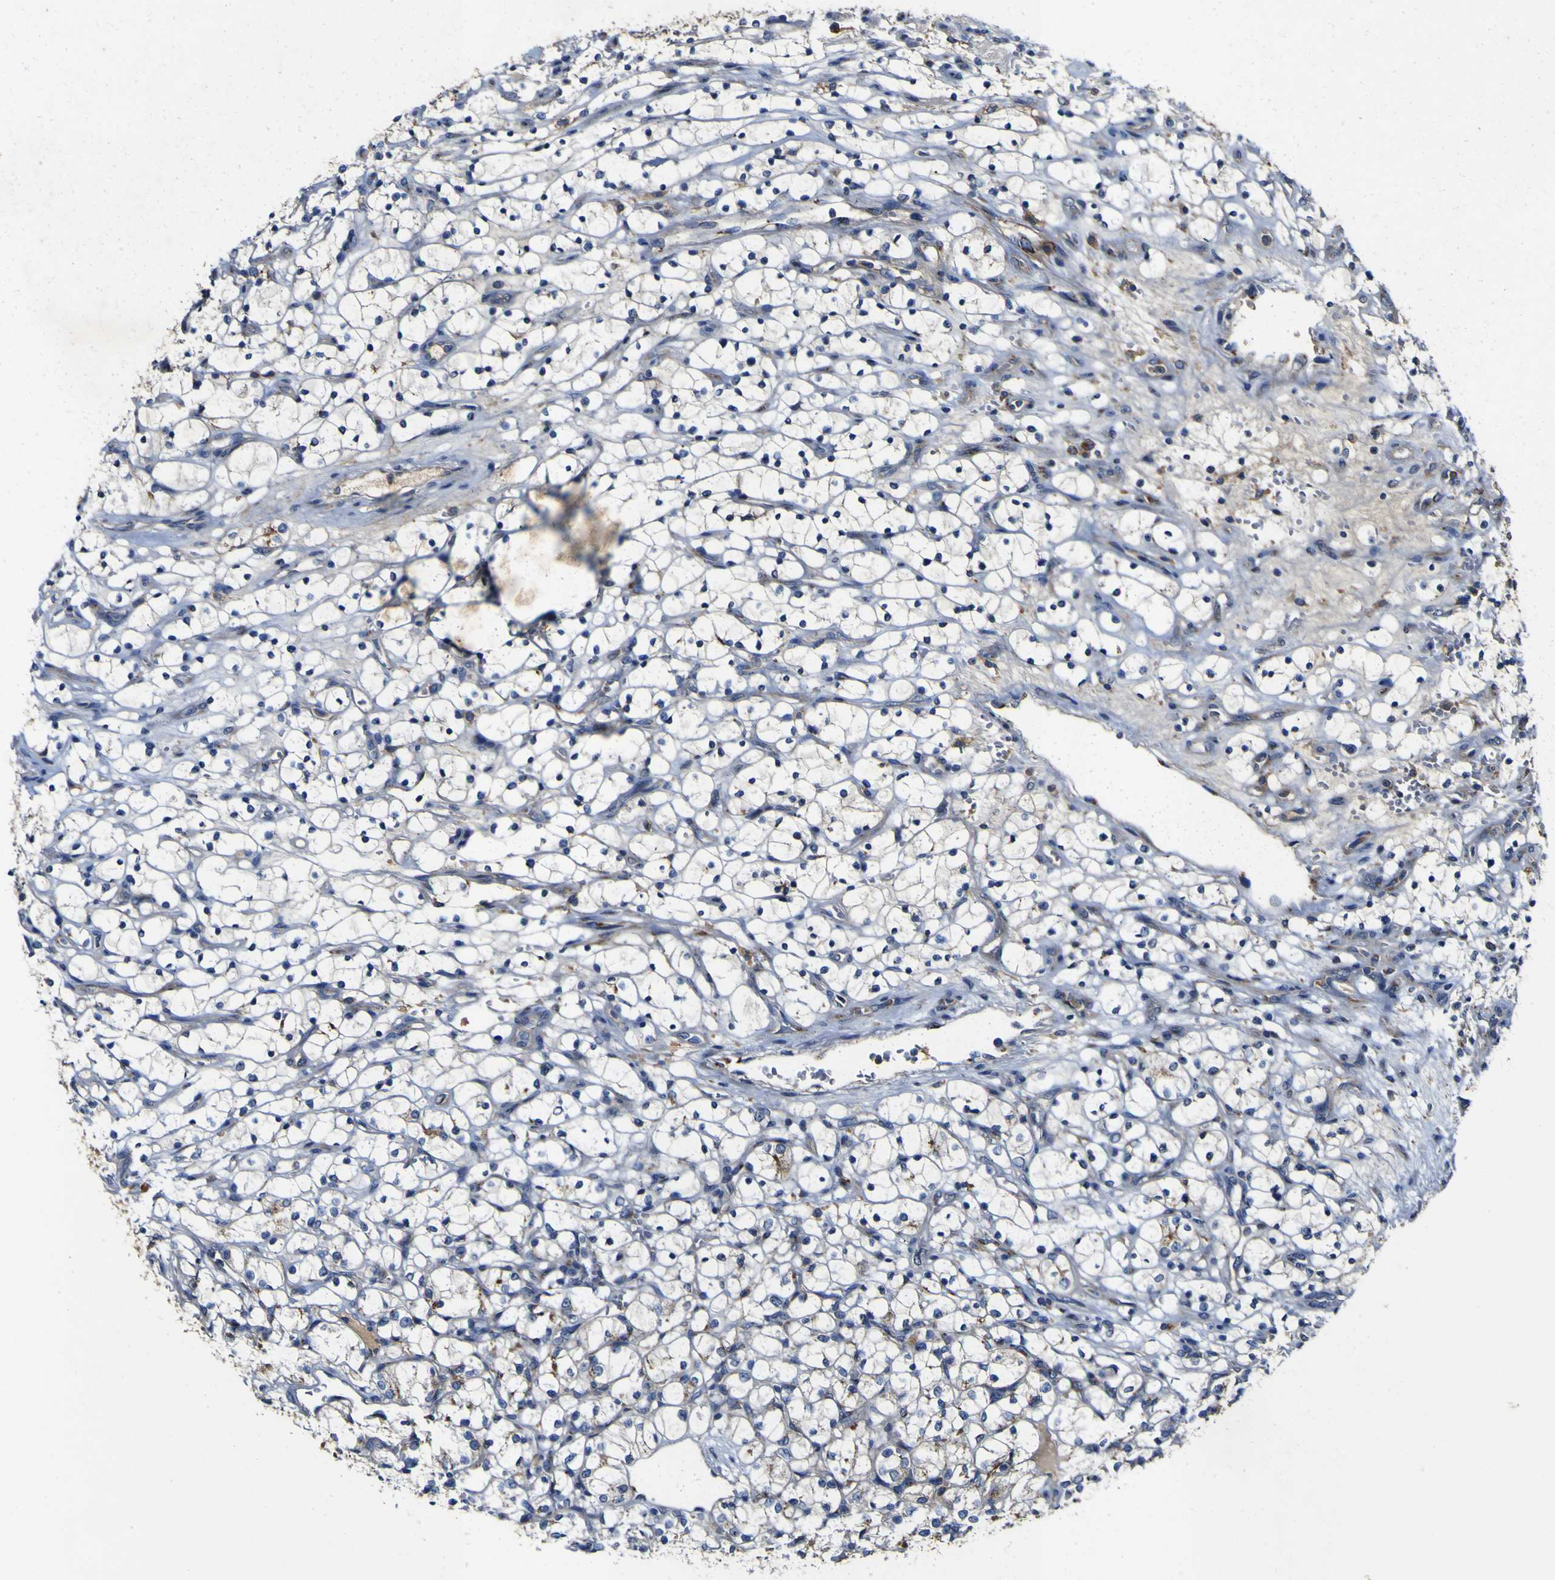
{"staining": {"intensity": "negative", "quantity": "none", "location": "none"}, "tissue": "renal cancer", "cell_type": "Tumor cells", "image_type": "cancer", "snomed": [{"axis": "morphology", "description": "Adenocarcinoma, NOS"}, {"axis": "topography", "description": "Kidney"}], "caption": "Histopathology image shows no significant protein expression in tumor cells of adenocarcinoma (renal).", "gene": "COA1", "patient": {"sex": "female", "age": 69}}